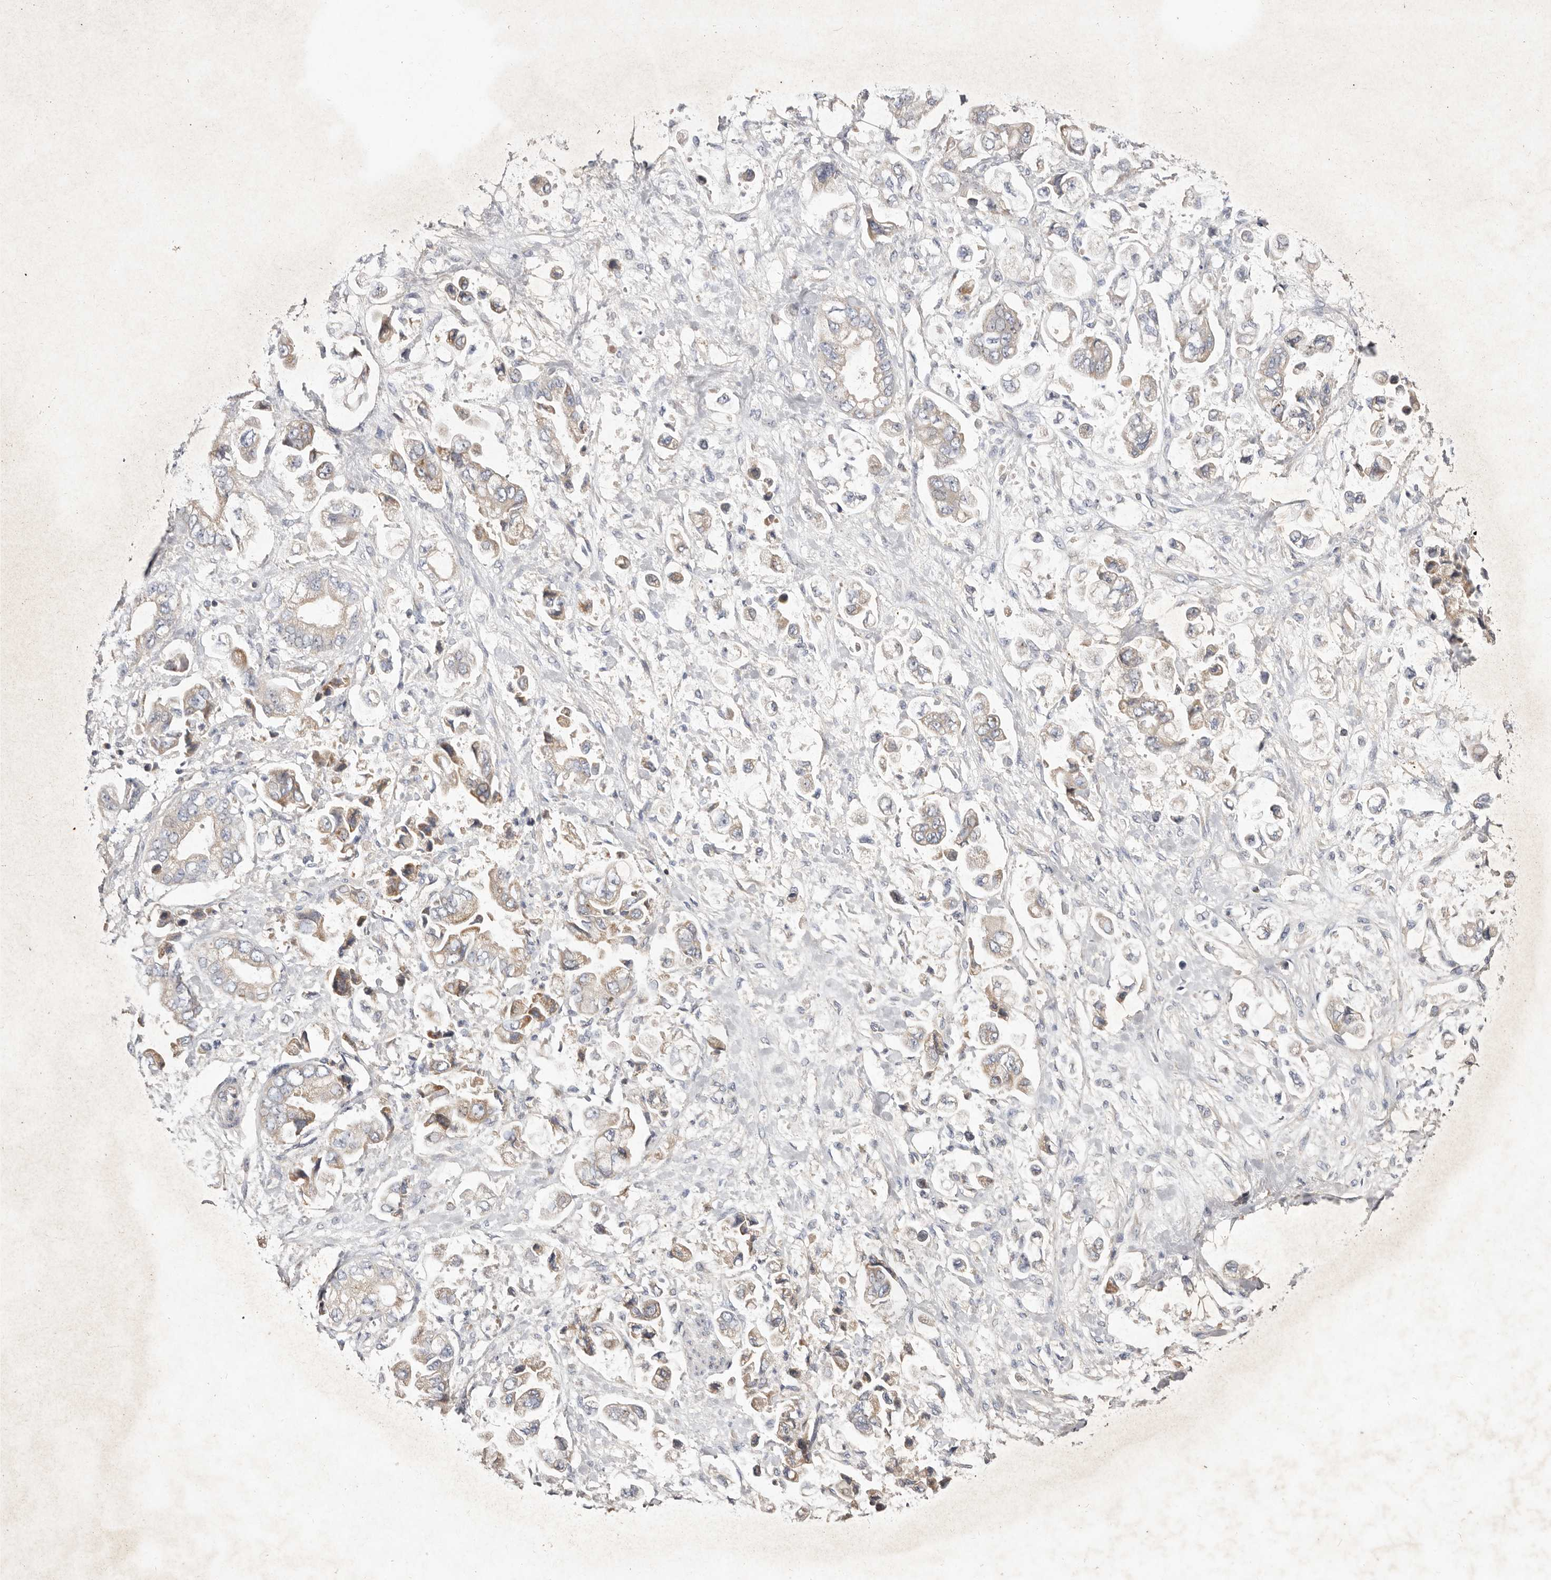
{"staining": {"intensity": "weak", "quantity": "<25%", "location": "cytoplasmic/membranous"}, "tissue": "stomach cancer", "cell_type": "Tumor cells", "image_type": "cancer", "snomed": [{"axis": "morphology", "description": "Normal tissue, NOS"}, {"axis": "morphology", "description": "Adenocarcinoma, NOS"}, {"axis": "topography", "description": "Stomach"}], "caption": "A high-resolution image shows immunohistochemistry (IHC) staining of stomach adenocarcinoma, which displays no significant expression in tumor cells. (Immunohistochemistry (ihc), brightfield microscopy, high magnification).", "gene": "SLC25A20", "patient": {"sex": "male", "age": 62}}